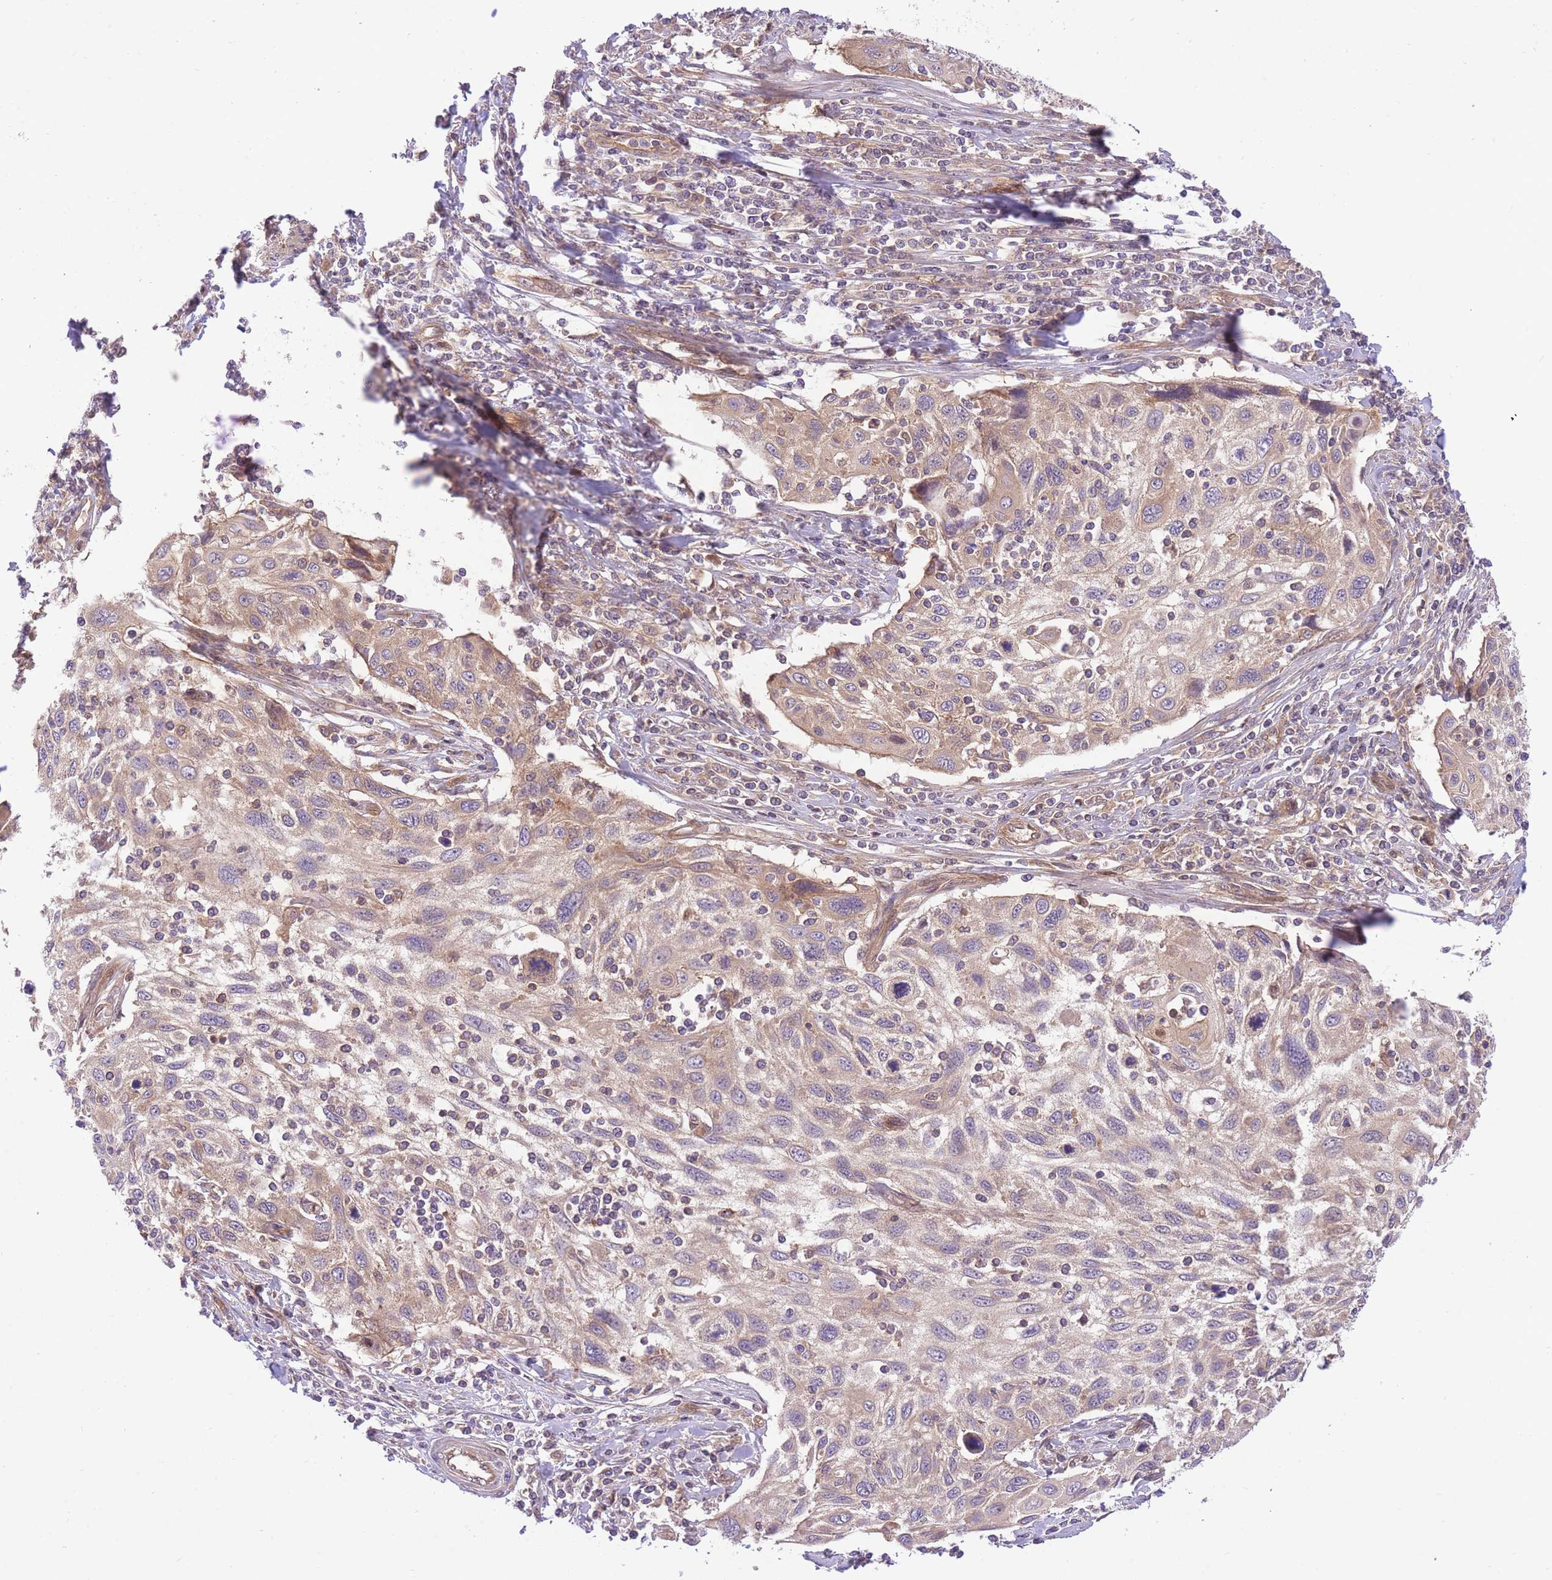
{"staining": {"intensity": "moderate", "quantity": "25%-75%", "location": "cytoplasmic/membranous"}, "tissue": "cervical cancer", "cell_type": "Tumor cells", "image_type": "cancer", "snomed": [{"axis": "morphology", "description": "Squamous cell carcinoma, NOS"}, {"axis": "topography", "description": "Cervix"}], "caption": "Cervical cancer (squamous cell carcinoma) stained with DAB (3,3'-diaminobenzidine) immunohistochemistry (IHC) demonstrates medium levels of moderate cytoplasmic/membranous expression in about 25%-75% of tumor cells.", "gene": "PREP", "patient": {"sex": "female", "age": 70}}